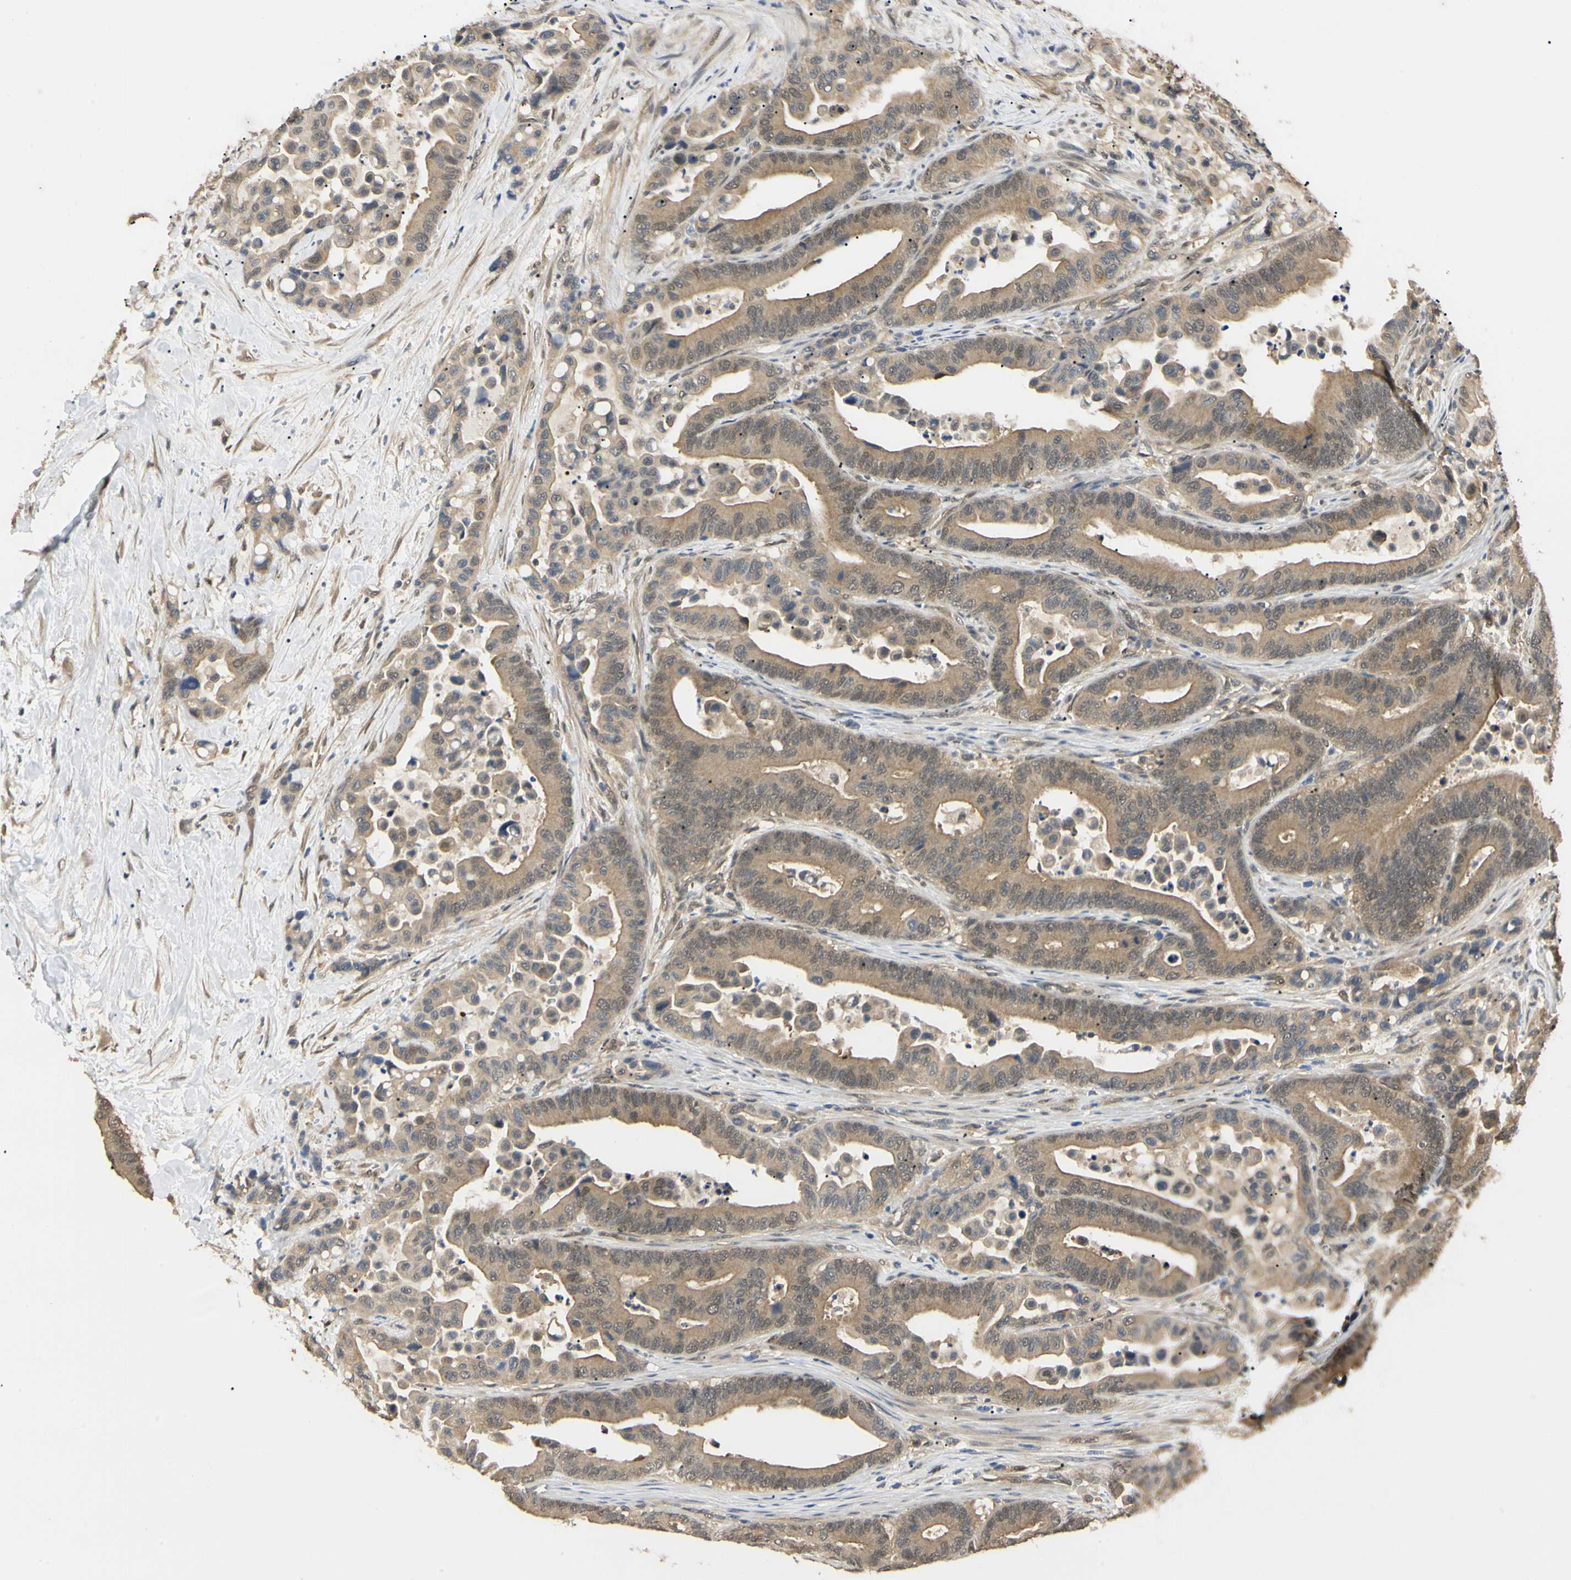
{"staining": {"intensity": "weak", "quantity": ">75%", "location": "cytoplasmic/membranous,nuclear"}, "tissue": "colorectal cancer", "cell_type": "Tumor cells", "image_type": "cancer", "snomed": [{"axis": "morphology", "description": "Normal tissue, NOS"}, {"axis": "morphology", "description": "Adenocarcinoma, NOS"}, {"axis": "topography", "description": "Colon"}], "caption": "An image of human adenocarcinoma (colorectal) stained for a protein exhibits weak cytoplasmic/membranous and nuclear brown staining in tumor cells. (Stains: DAB (3,3'-diaminobenzidine) in brown, nuclei in blue, Microscopy: brightfield microscopy at high magnification).", "gene": "UBE2Z", "patient": {"sex": "male", "age": 82}}